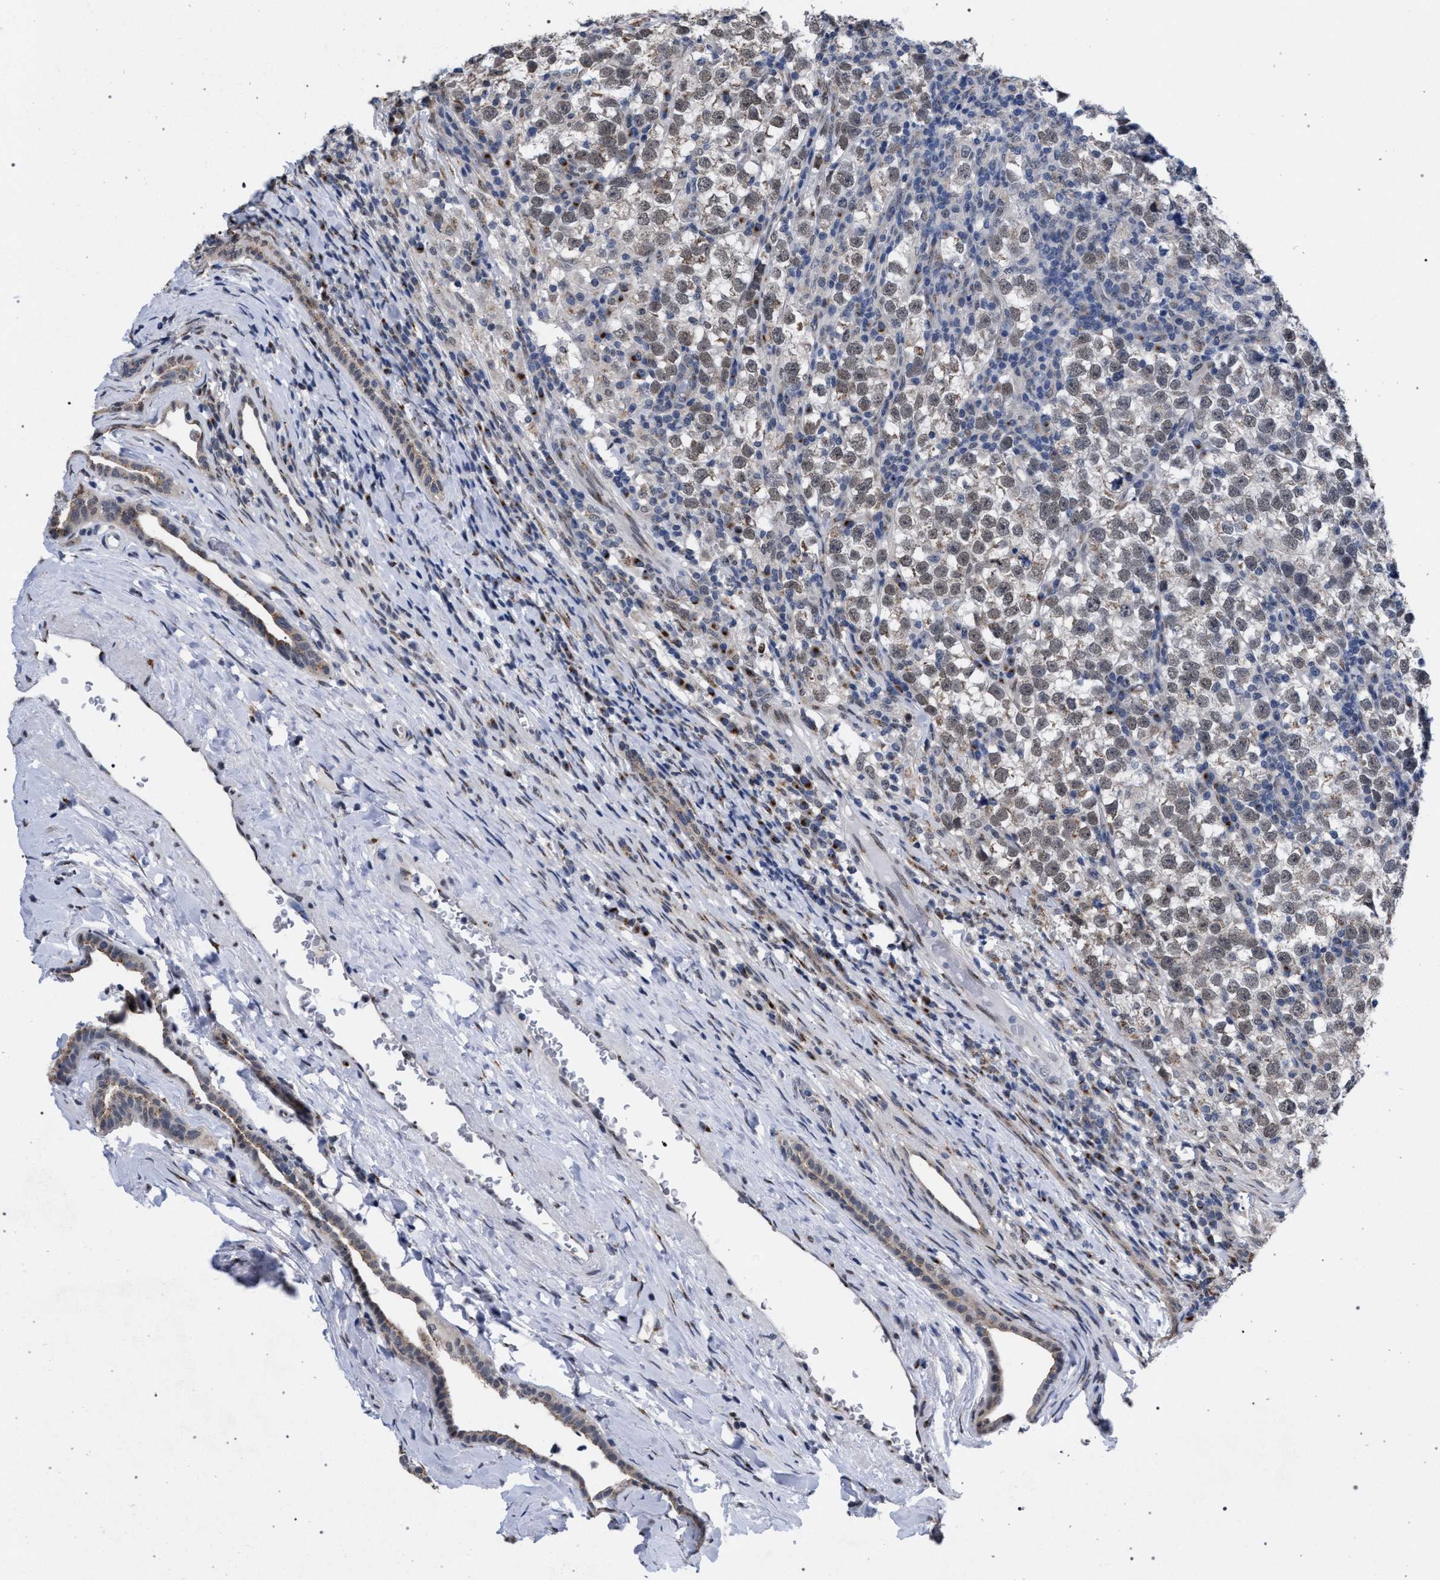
{"staining": {"intensity": "weak", "quantity": "<25%", "location": "cytoplasmic/membranous"}, "tissue": "testis cancer", "cell_type": "Tumor cells", "image_type": "cancer", "snomed": [{"axis": "morphology", "description": "Normal tissue, NOS"}, {"axis": "morphology", "description": "Seminoma, NOS"}, {"axis": "topography", "description": "Testis"}], "caption": "Tumor cells show no significant expression in testis cancer (seminoma).", "gene": "GOLGA2", "patient": {"sex": "male", "age": 43}}